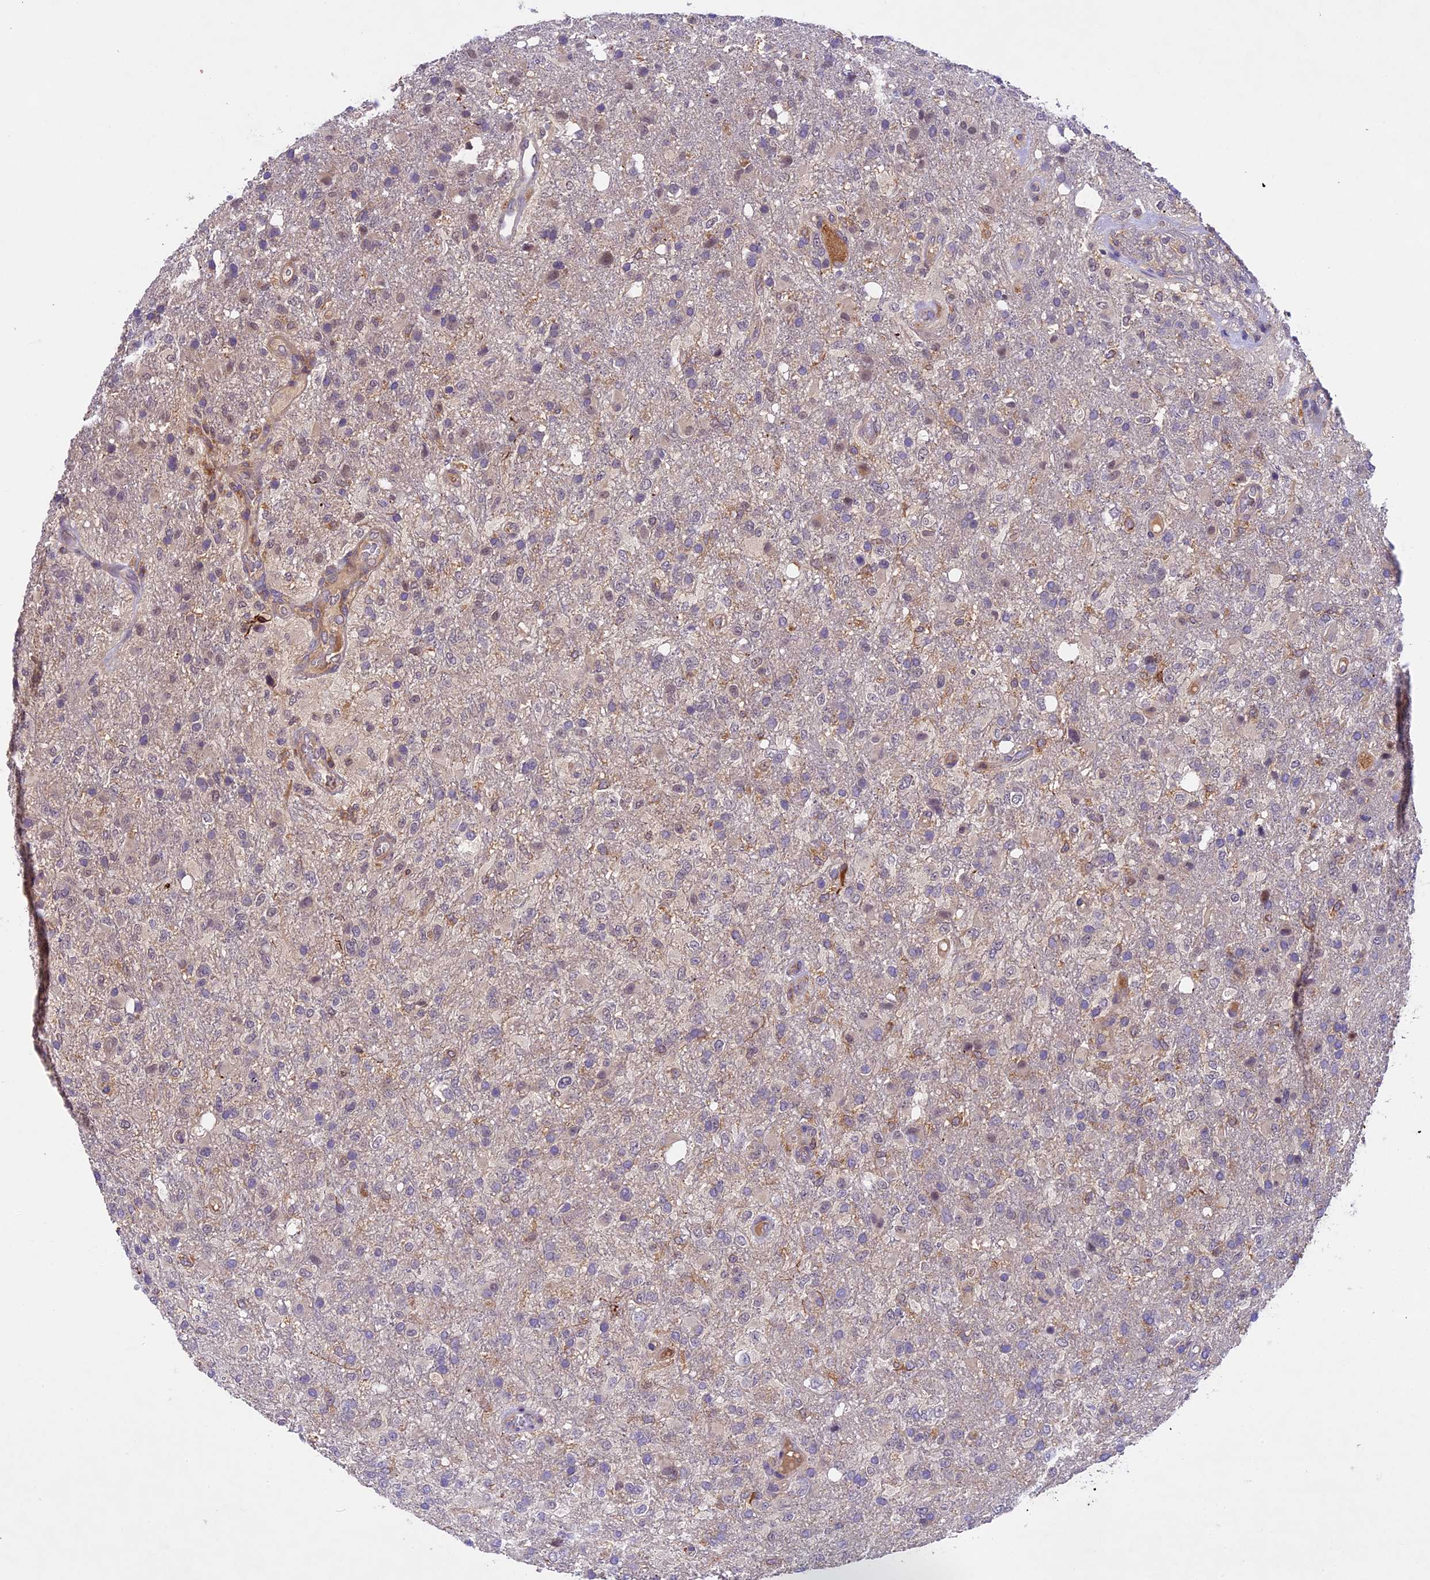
{"staining": {"intensity": "negative", "quantity": "none", "location": "none"}, "tissue": "glioma", "cell_type": "Tumor cells", "image_type": "cancer", "snomed": [{"axis": "morphology", "description": "Glioma, malignant, High grade"}, {"axis": "topography", "description": "Brain"}], "caption": "An IHC image of malignant high-grade glioma is shown. There is no staining in tumor cells of malignant high-grade glioma.", "gene": "TBC1D1", "patient": {"sex": "female", "age": 74}}